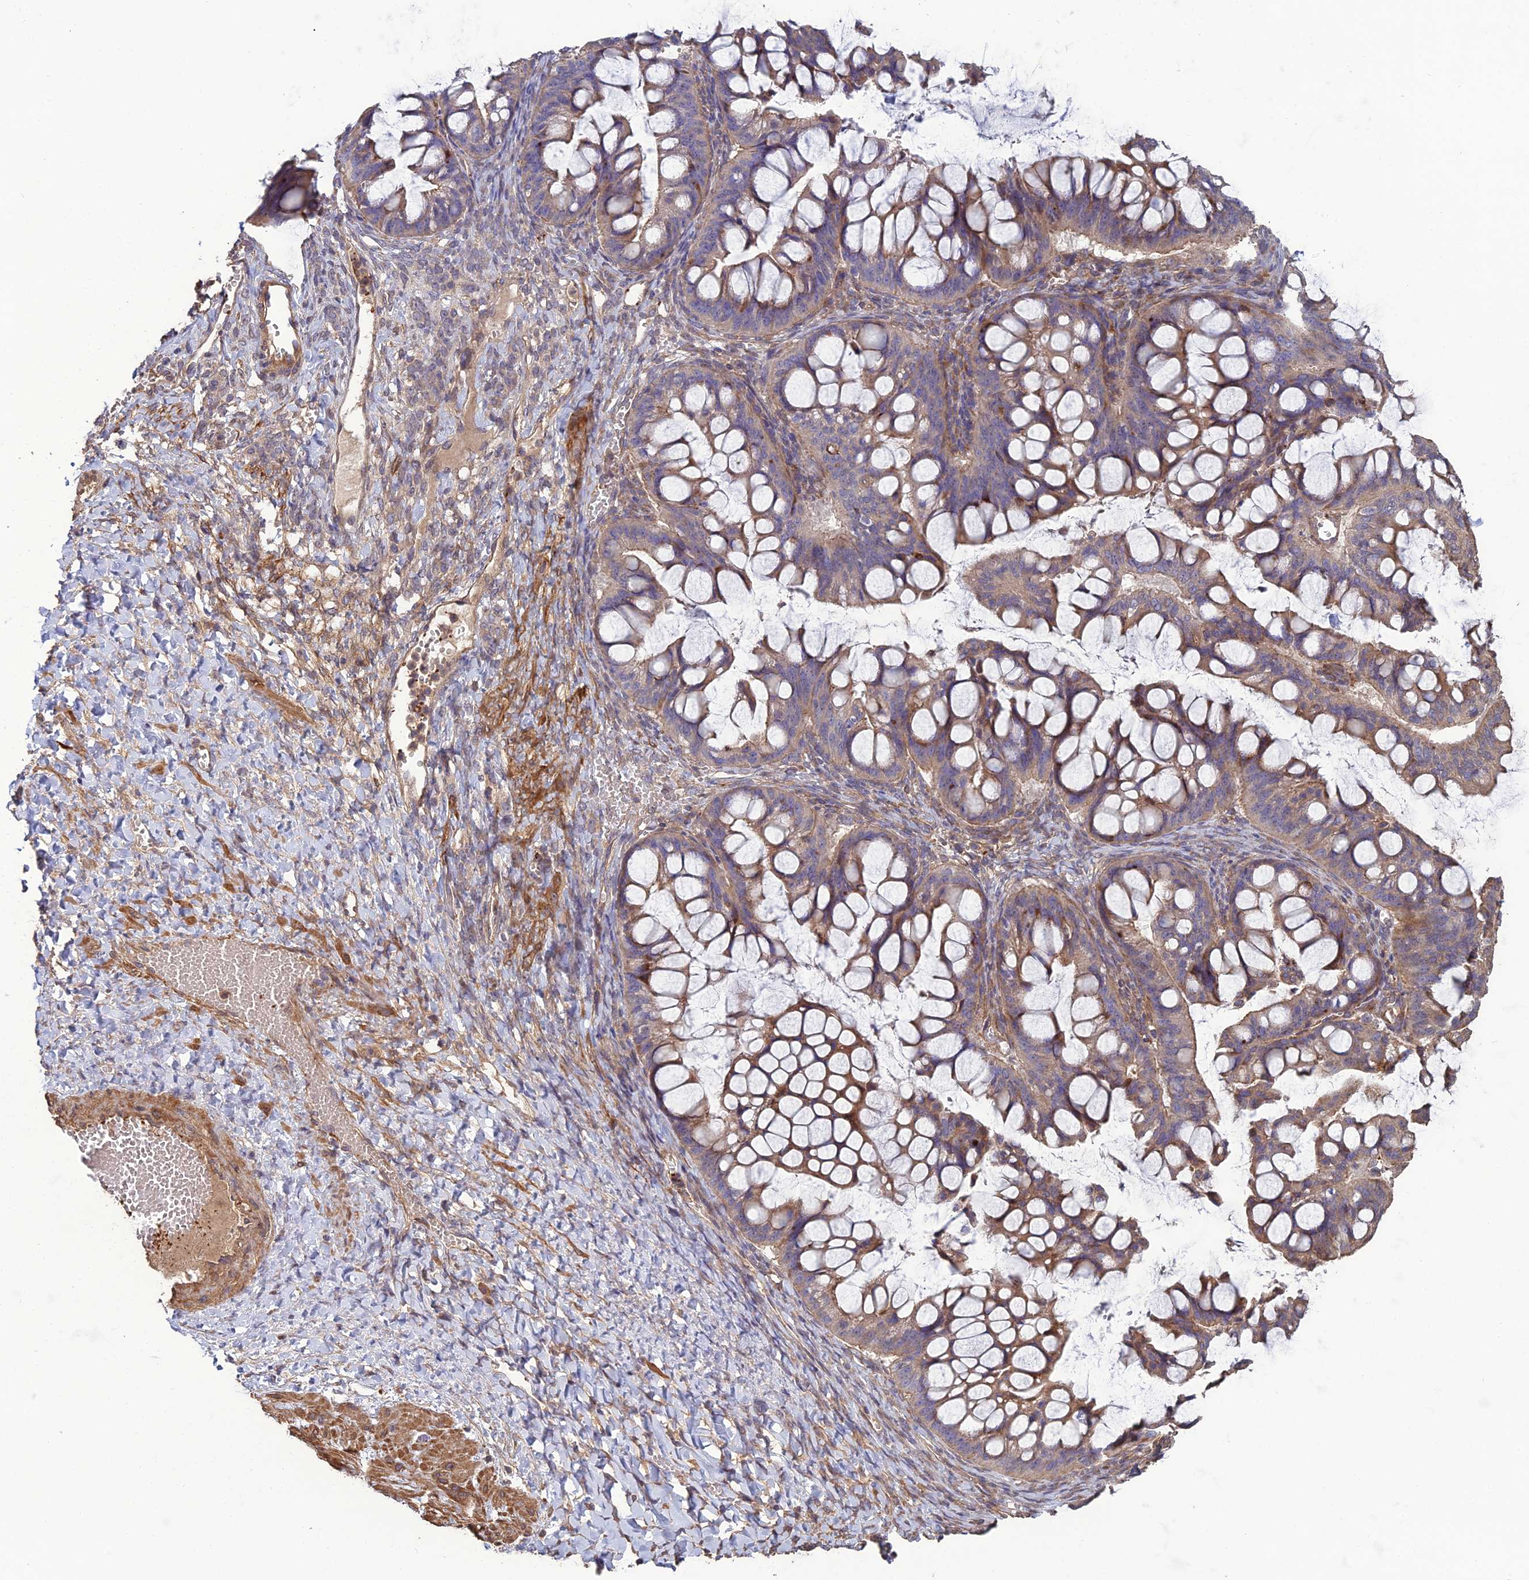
{"staining": {"intensity": "moderate", "quantity": "25%-75%", "location": "cytoplasmic/membranous"}, "tissue": "ovarian cancer", "cell_type": "Tumor cells", "image_type": "cancer", "snomed": [{"axis": "morphology", "description": "Cystadenocarcinoma, mucinous, NOS"}, {"axis": "topography", "description": "Ovary"}], "caption": "This image demonstrates mucinous cystadenocarcinoma (ovarian) stained with IHC to label a protein in brown. The cytoplasmic/membranous of tumor cells show moderate positivity for the protein. Nuclei are counter-stained blue.", "gene": "ATP6V0A2", "patient": {"sex": "female", "age": 73}}